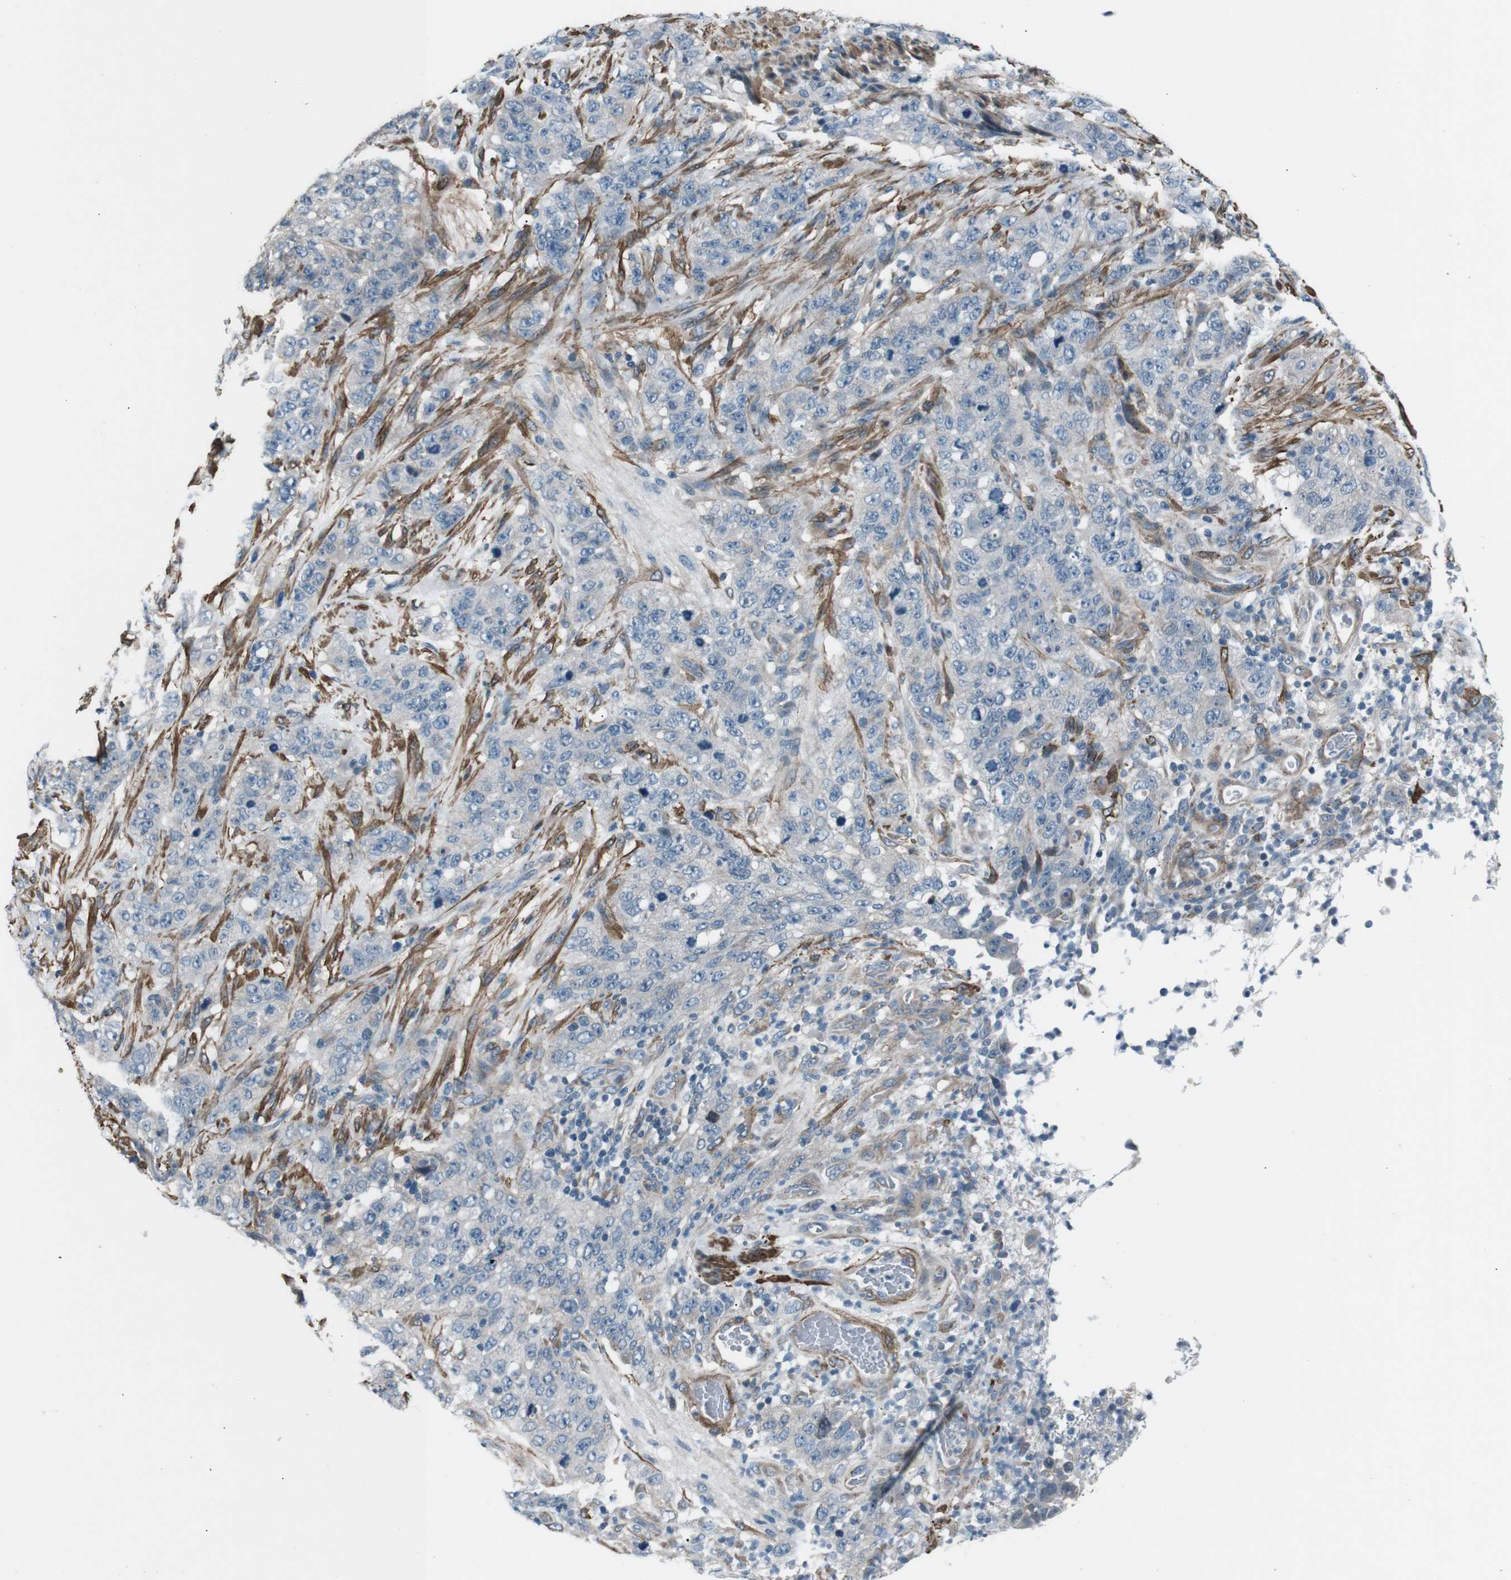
{"staining": {"intensity": "negative", "quantity": "none", "location": "none"}, "tissue": "stomach cancer", "cell_type": "Tumor cells", "image_type": "cancer", "snomed": [{"axis": "morphology", "description": "Adenocarcinoma, NOS"}, {"axis": "topography", "description": "Stomach"}], "caption": "This is a photomicrograph of immunohistochemistry (IHC) staining of adenocarcinoma (stomach), which shows no staining in tumor cells.", "gene": "PDLIM5", "patient": {"sex": "male", "age": 48}}